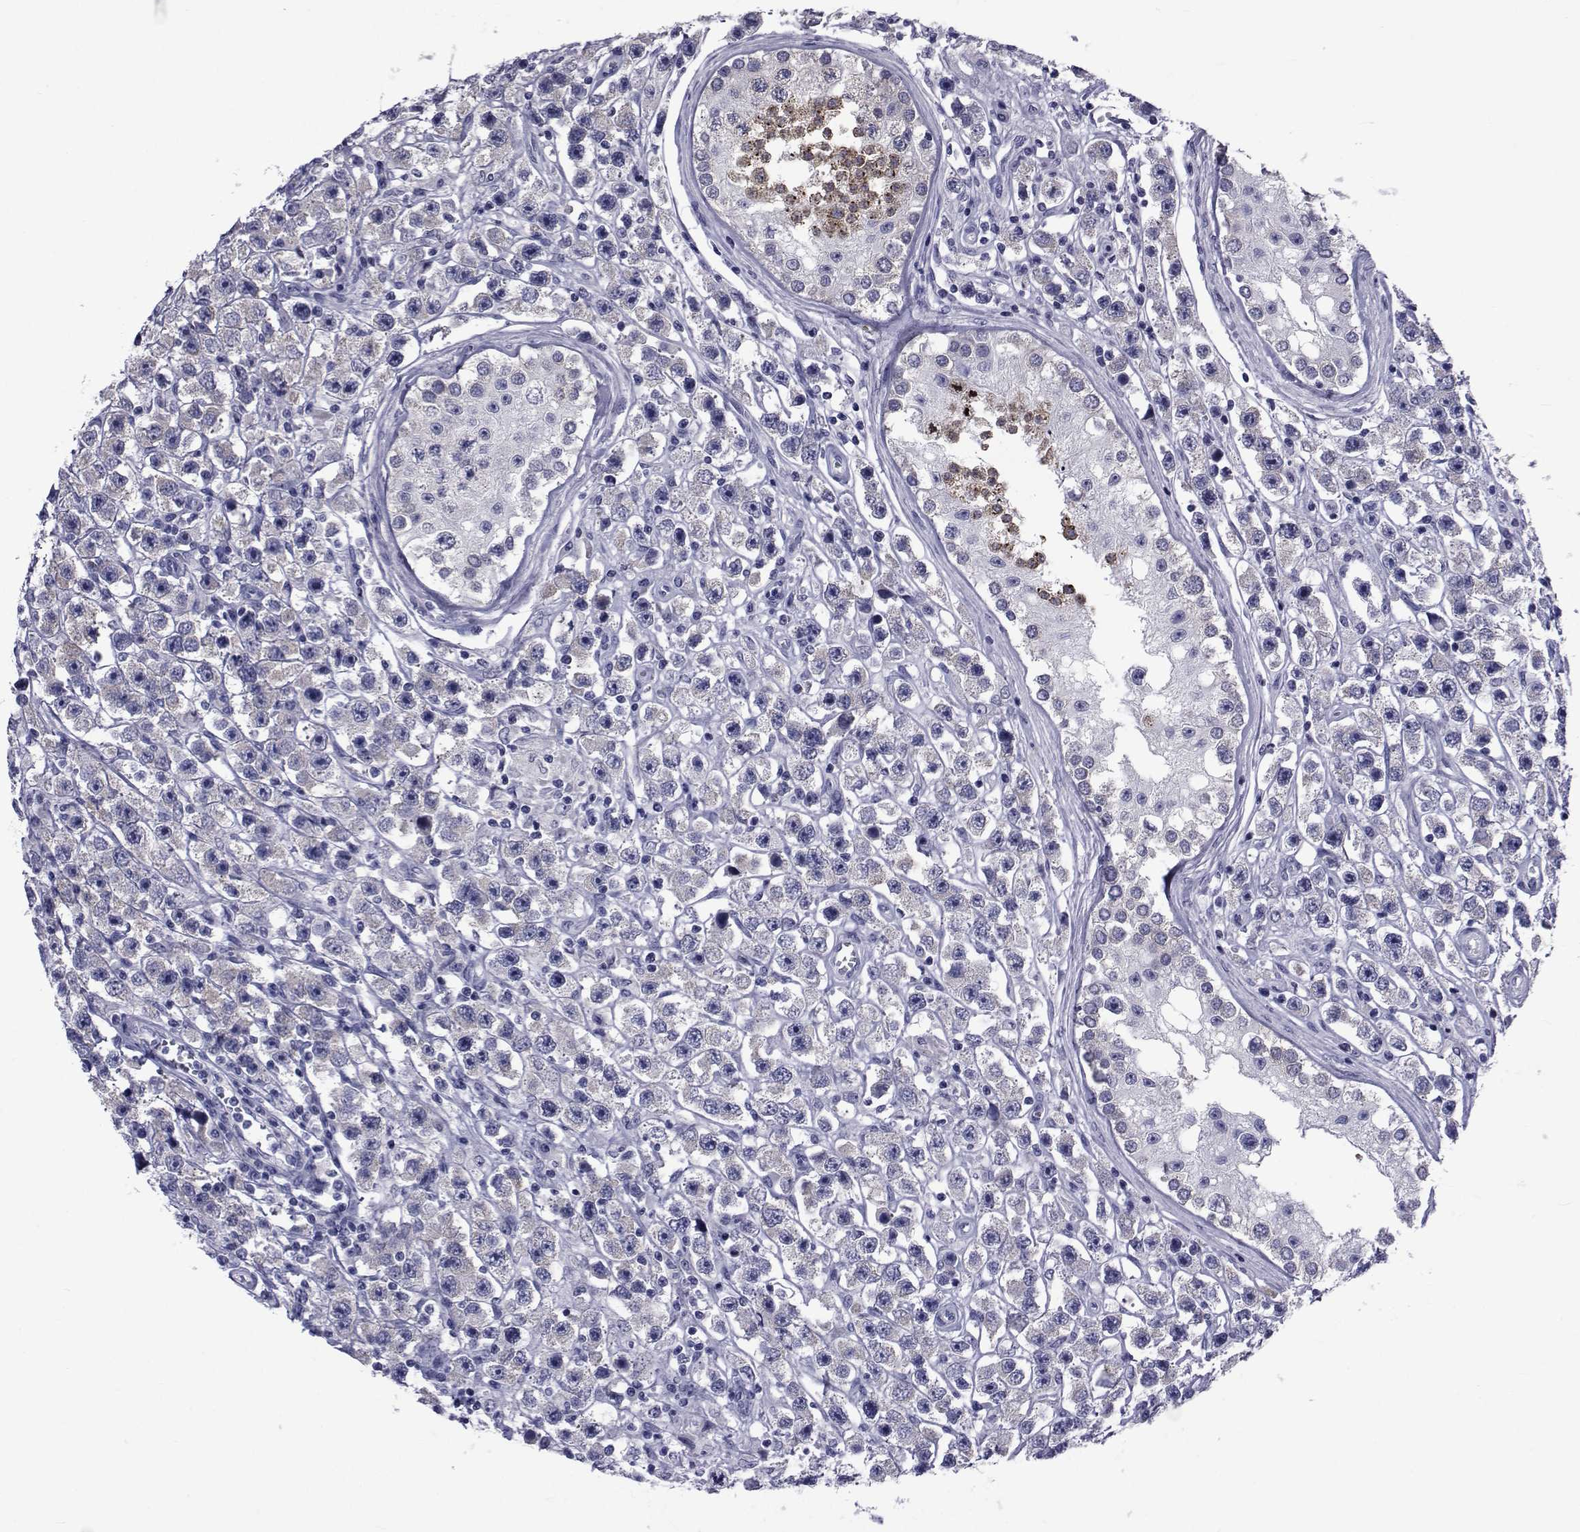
{"staining": {"intensity": "negative", "quantity": "none", "location": "none"}, "tissue": "testis cancer", "cell_type": "Tumor cells", "image_type": "cancer", "snomed": [{"axis": "morphology", "description": "Seminoma, NOS"}, {"axis": "topography", "description": "Testis"}], "caption": "Micrograph shows no significant protein expression in tumor cells of testis cancer (seminoma). (DAB (3,3'-diaminobenzidine) immunohistochemistry (IHC), high magnification).", "gene": "GKAP1", "patient": {"sex": "male", "age": 45}}